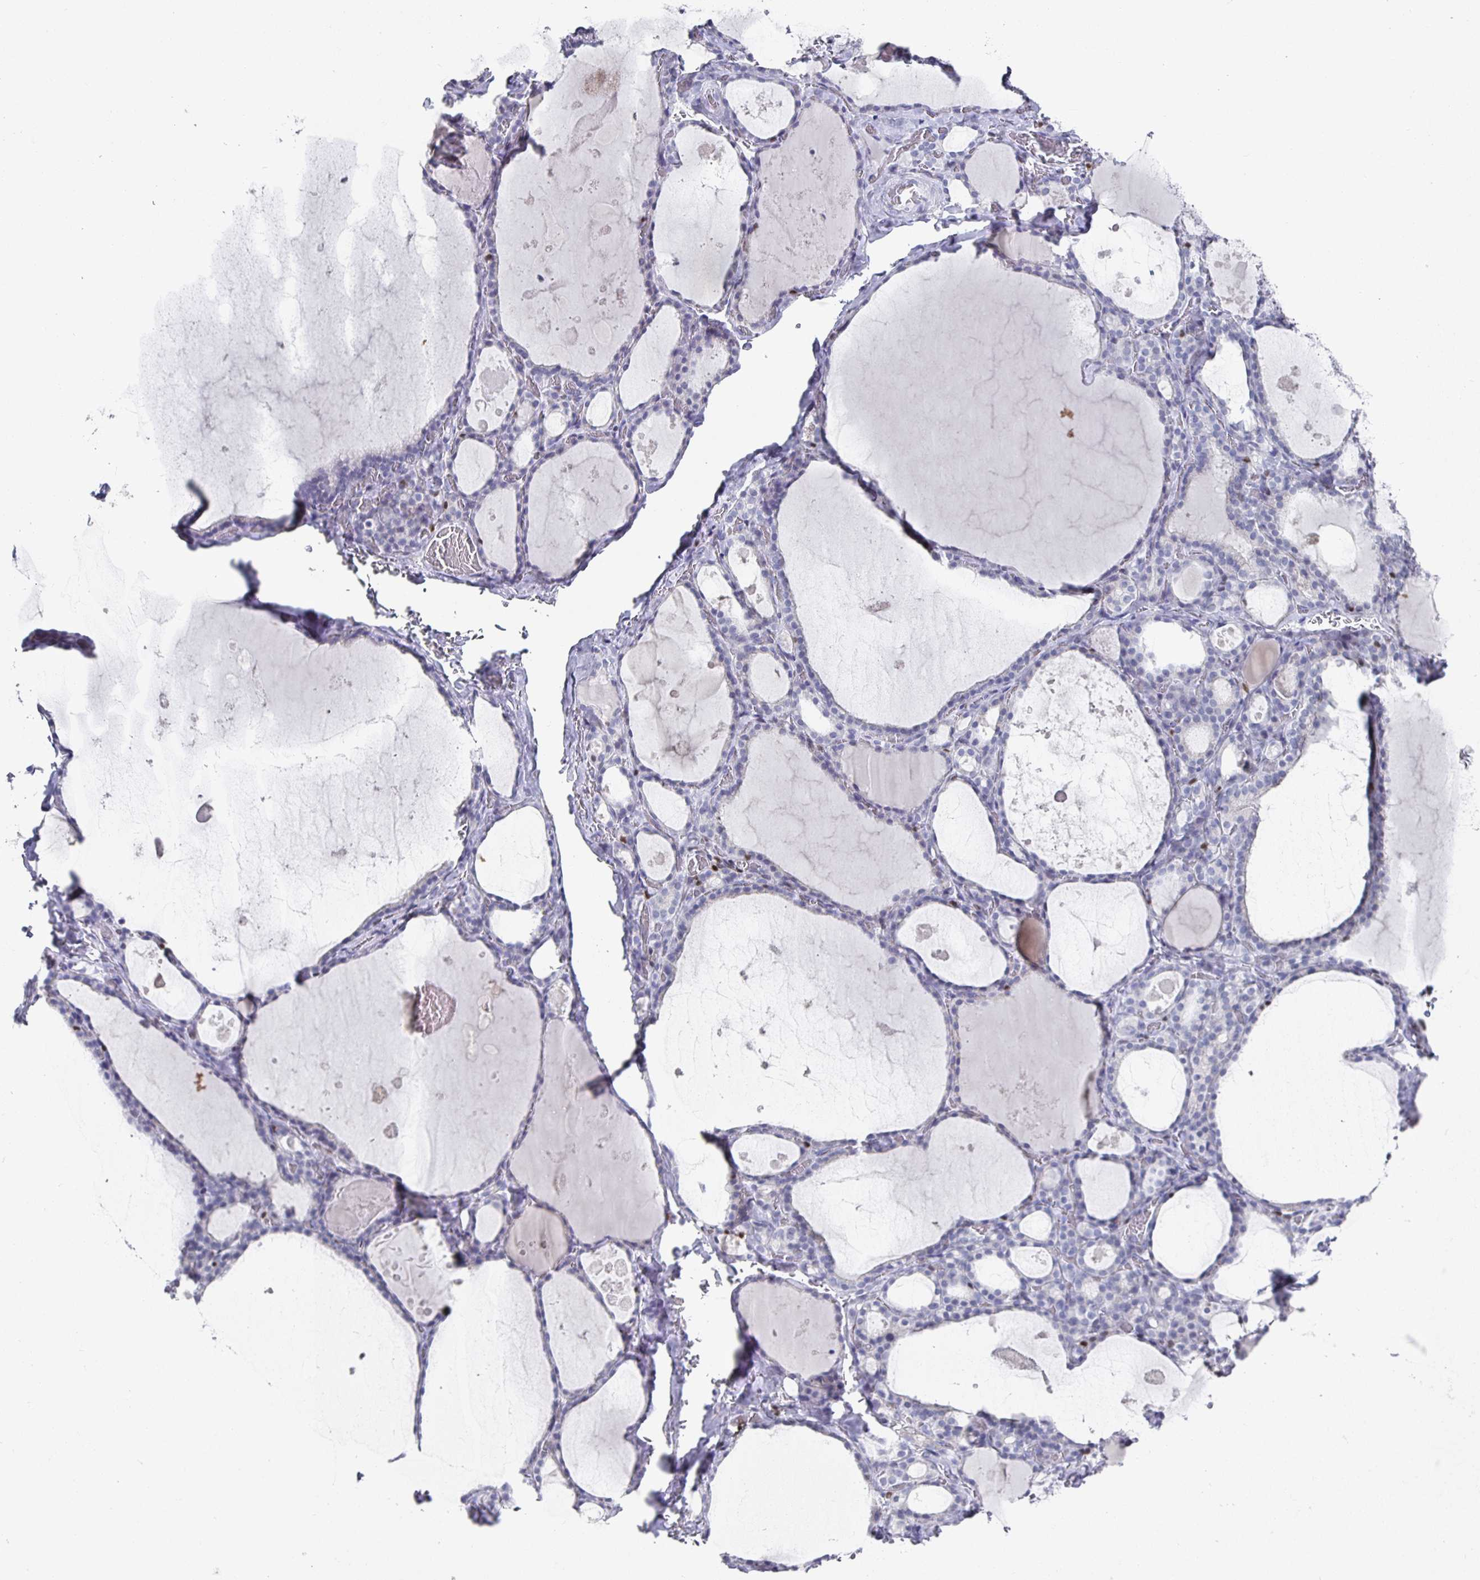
{"staining": {"intensity": "negative", "quantity": "none", "location": "none"}, "tissue": "thyroid gland", "cell_type": "Glandular cells", "image_type": "normal", "snomed": [{"axis": "morphology", "description": "Normal tissue, NOS"}, {"axis": "topography", "description": "Thyroid gland"}], "caption": "Thyroid gland stained for a protein using immunohistochemistry (IHC) shows no staining glandular cells.", "gene": "RUNX2", "patient": {"sex": "male", "age": 56}}